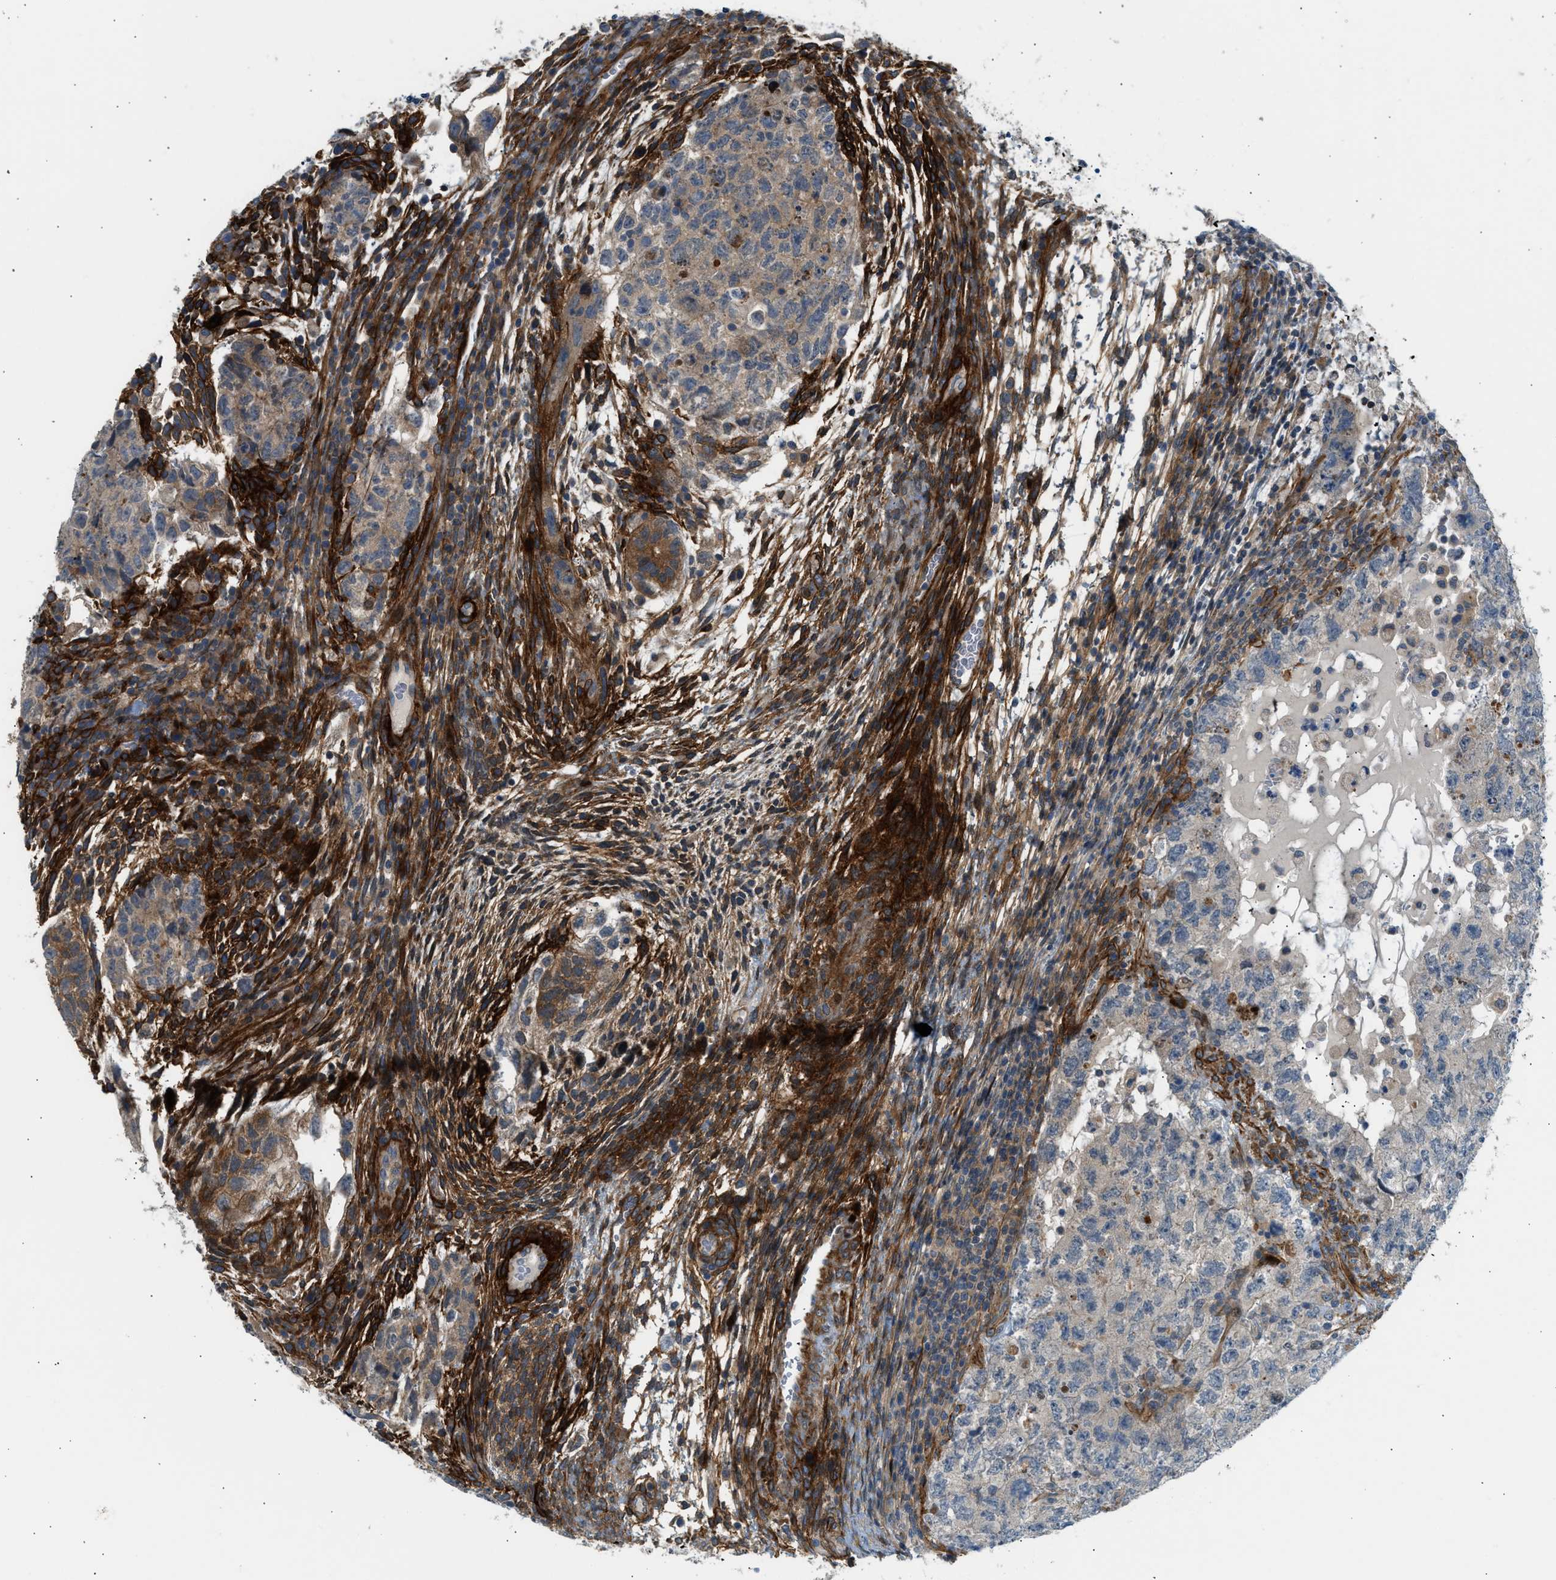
{"staining": {"intensity": "moderate", "quantity": "<25%", "location": "cytoplasmic/membranous"}, "tissue": "testis cancer", "cell_type": "Tumor cells", "image_type": "cancer", "snomed": [{"axis": "morphology", "description": "Carcinoma, Embryonal, NOS"}, {"axis": "topography", "description": "Testis"}], "caption": "Protein analysis of embryonal carcinoma (testis) tissue reveals moderate cytoplasmic/membranous positivity in approximately <25% of tumor cells. (DAB (3,3'-diaminobenzidine) = brown stain, brightfield microscopy at high magnification).", "gene": "EDNRA", "patient": {"sex": "male", "age": 36}}